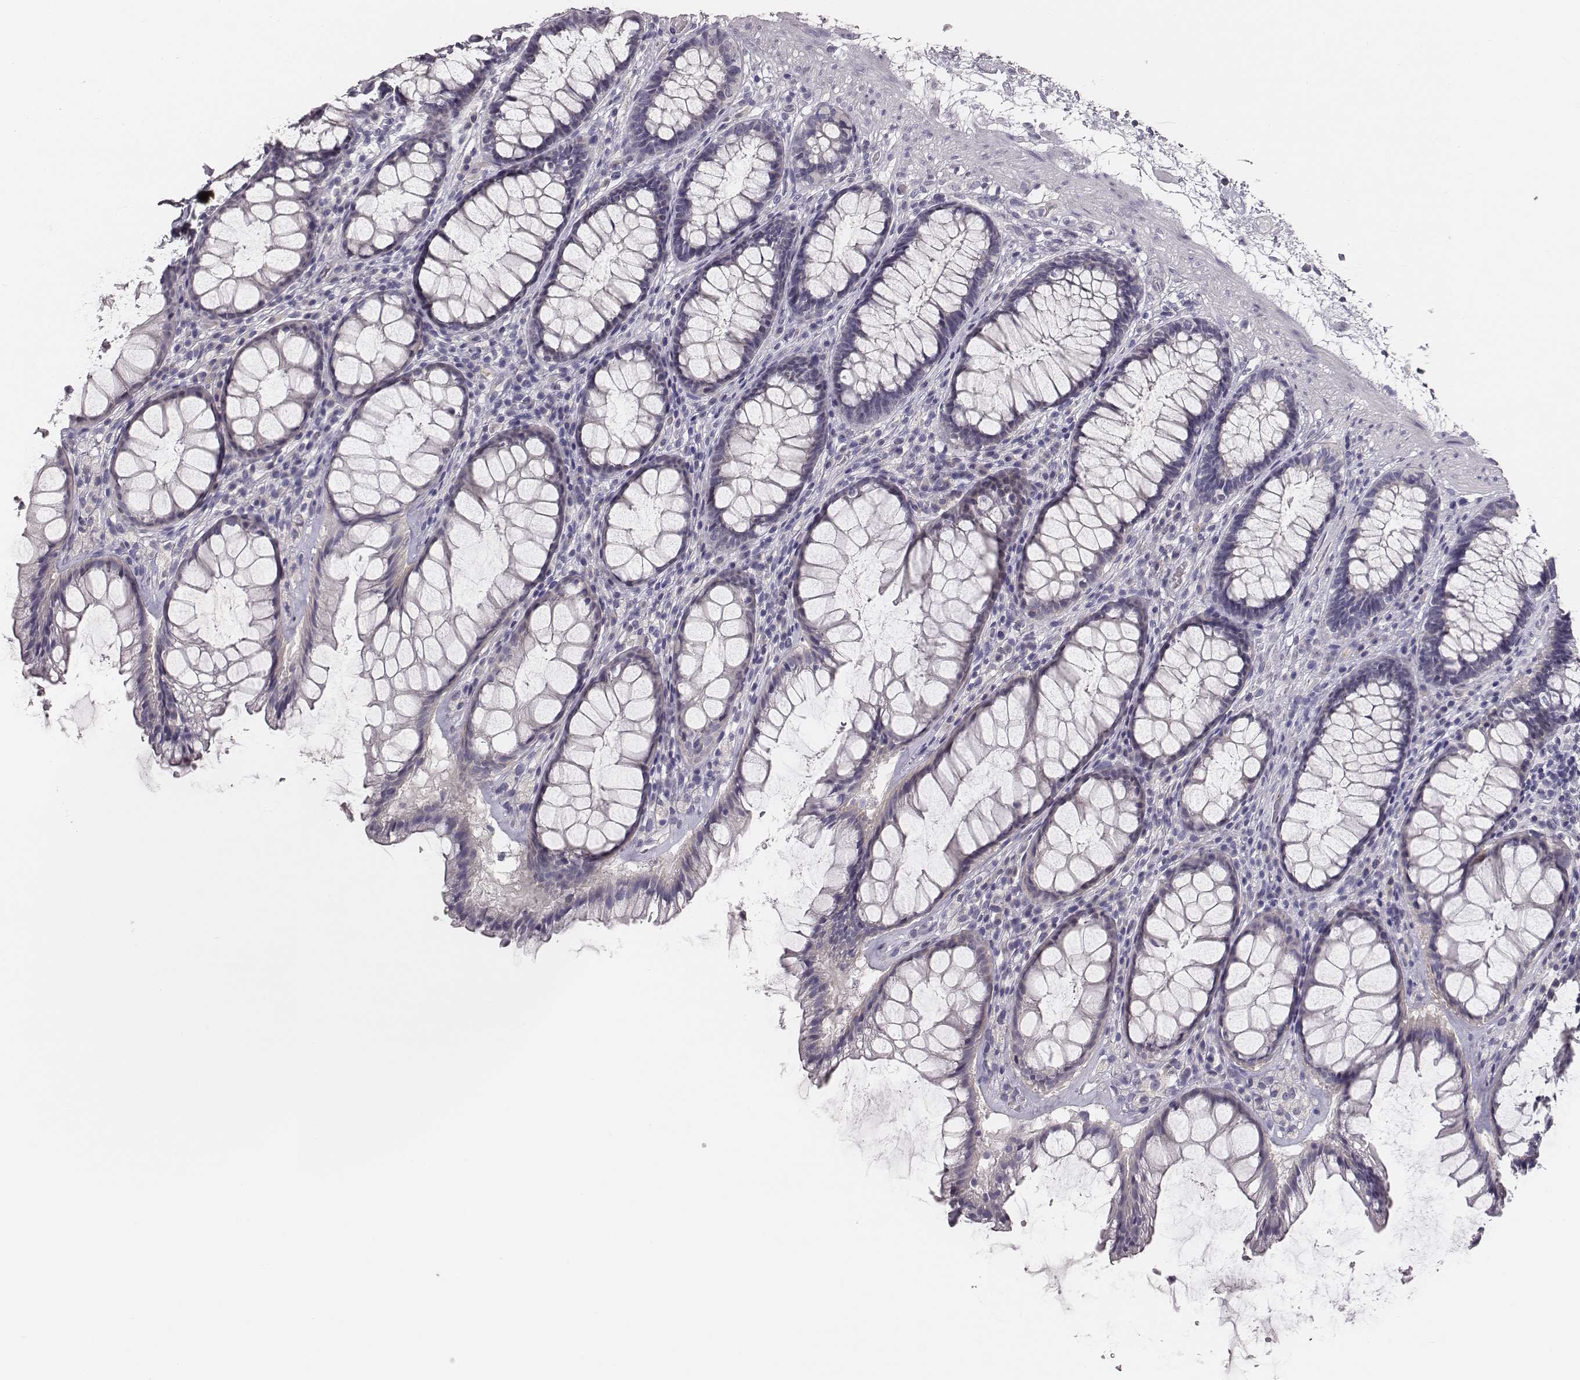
{"staining": {"intensity": "negative", "quantity": "none", "location": "none"}, "tissue": "rectum", "cell_type": "Glandular cells", "image_type": "normal", "snomed": [{"axis": "morphology", "description": "Normal tissue, NOS"}, {"axis": "topography", "description": "Rectum"}], "caption": "Glandular cells show no significant expression in unremarkable rectum. Brightfield microscopy of IHC stained with DAB (3,3'-diaminobenzidine) (brown) and hematoxylin (blue), captured at high magnification.", "gene": "MYH6", "patient": {"sex": "male", "age": 72}}